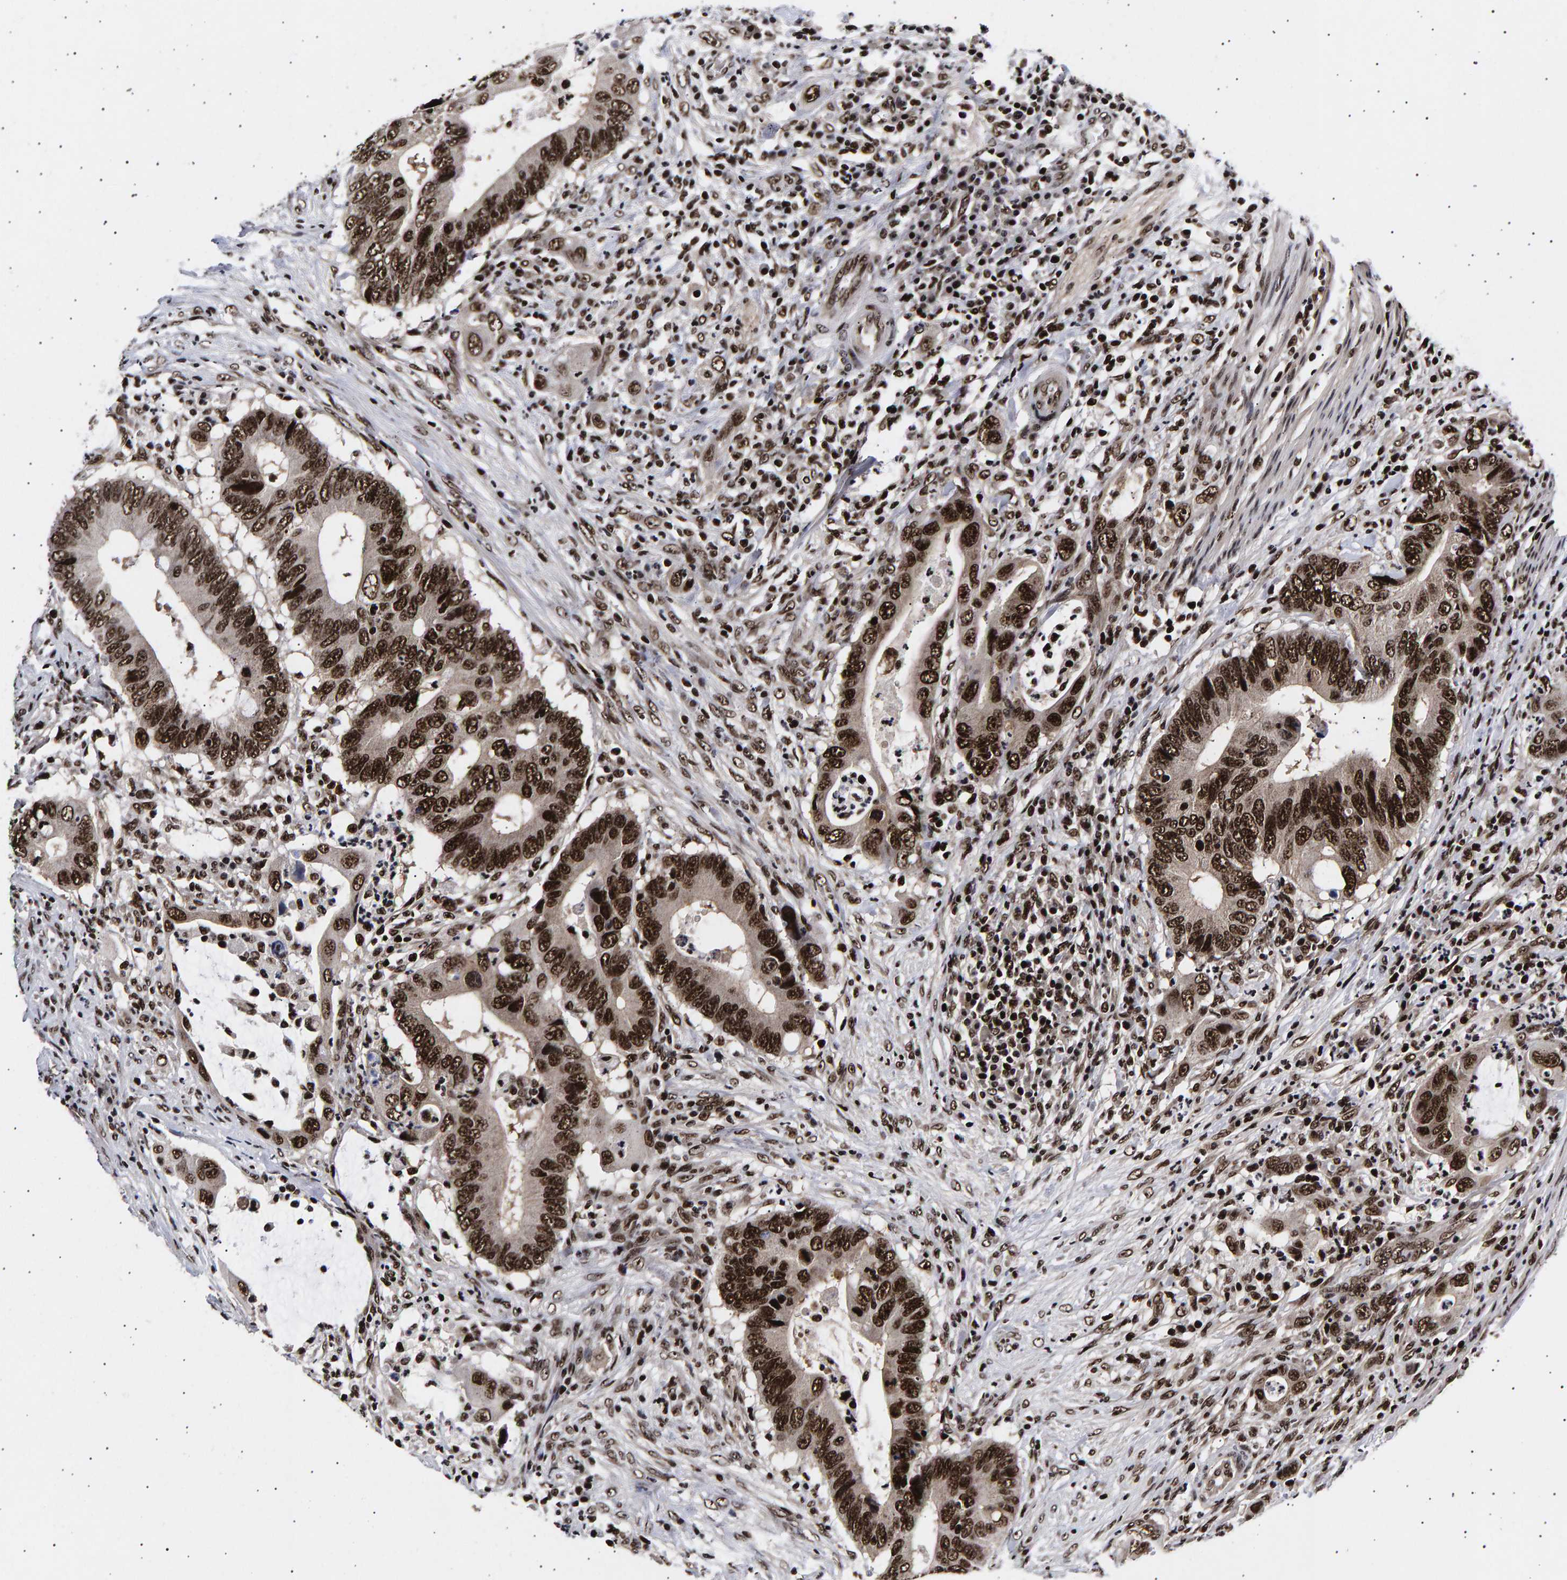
{"staining": {"intensity": "strong", "quantity": ">75%", "location": "nuclear"}, "tissue": "colorectal cancer", "cell_type": "Tumor cells", "image_type": "cancer", "snomed": [{"axis": "morphology", "description": "Adenocarcinoma, NOS"}, {"axis": "topography", "description": "Colon"}], "caption": "Immunohistochemical staining of colorectal adenocarcinoma demonstrates high levels of strong nuclear protein positivity in about >75% of tumor cells.", "gene": "ANKRD40", "patient": {"sex": "male", "age": 71}}